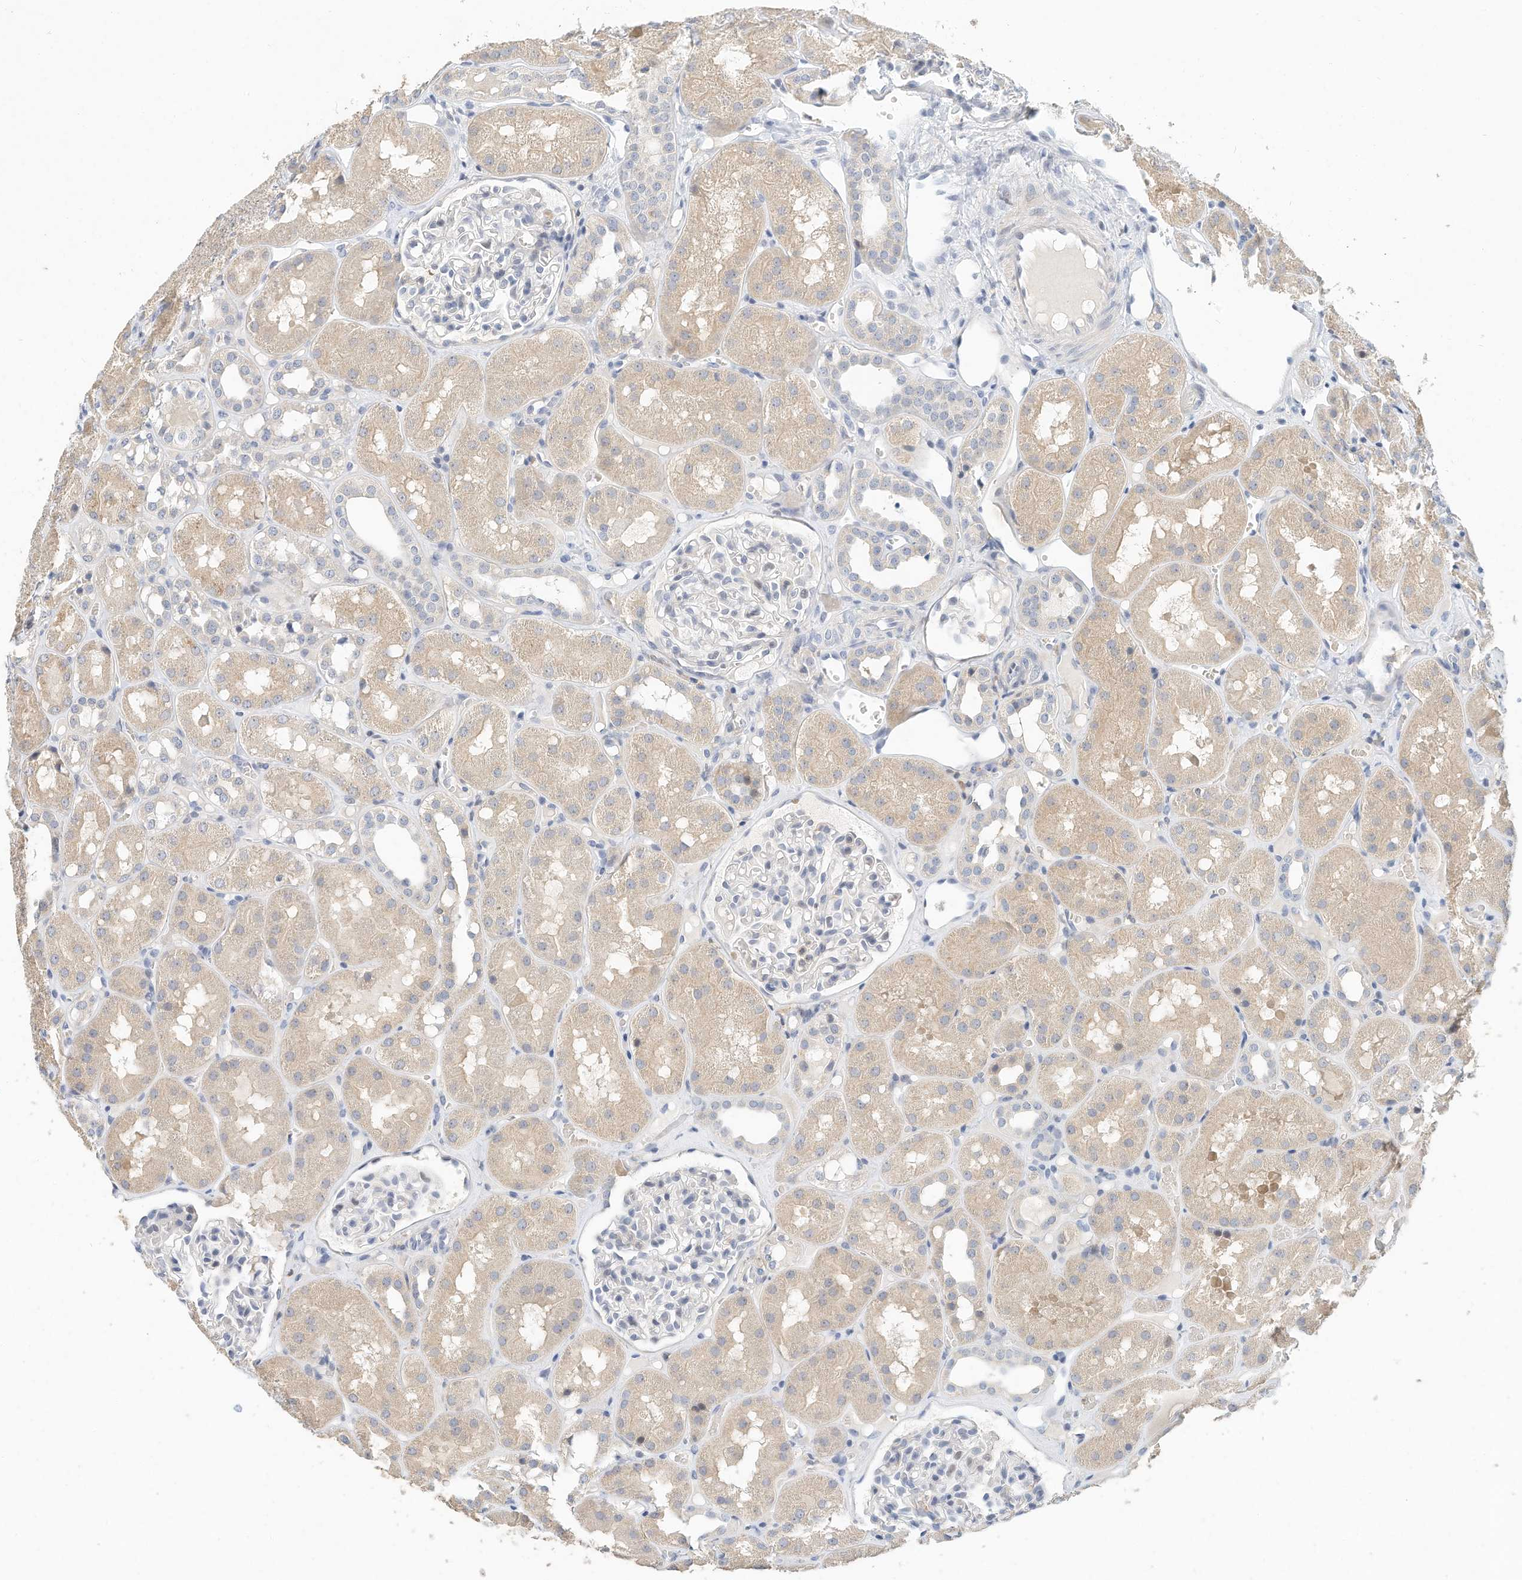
{"staining": {"intensity": "negative", "quantity": "none", "location": "none"}, "tissue": "kidney", "cell_type": "Cells in glomeruli", "image_type": "normal", "snomed": [{"axis": "morphology", "description": "Normal tissue, NOS"}, {"axis": "topography", "description": "Kidney"}], "caption": "Cells in glomeruli are negative for brown protein staining in benign kidney.", "gene": "MICAL1", "patient": {"sex": "male", "age": 16}}